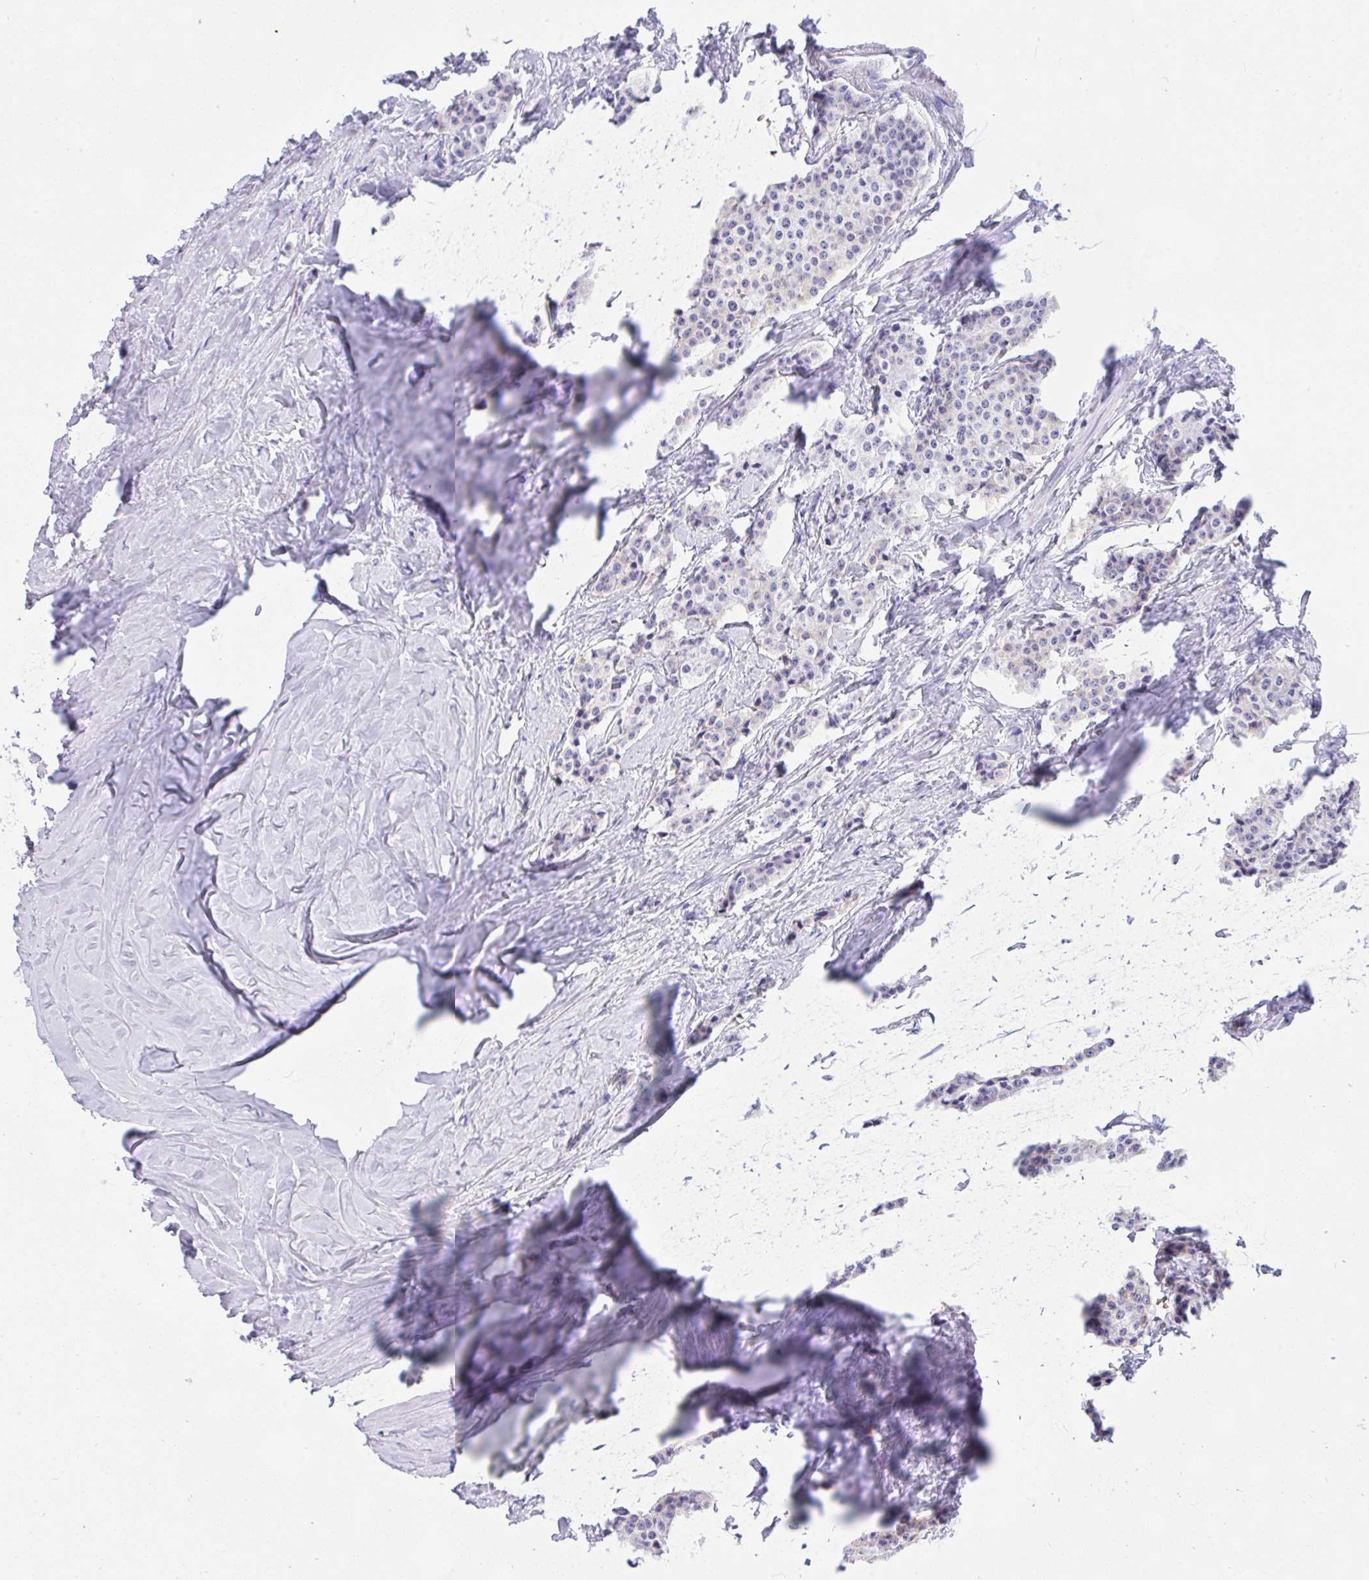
{"staining": {"intensity": "weak", "quantity": "<25%", "location": "cytoplasmic/membranous"}, "tissue": "carcinoid", "cell_type": "Tumor cells", "image_type": "cancer", "snomed": [{"axis": "morphology", "description": "Carcinoid, malignant, NOS"}, {"axis": "topography", "description": "Small intestine"}], "caption": "This is an IHC histopathology image of human malignant carcinoid. There is no positivity in tumor cells.", "gene": "ANK1", "patient": {"sex": "female", "age": 64}}